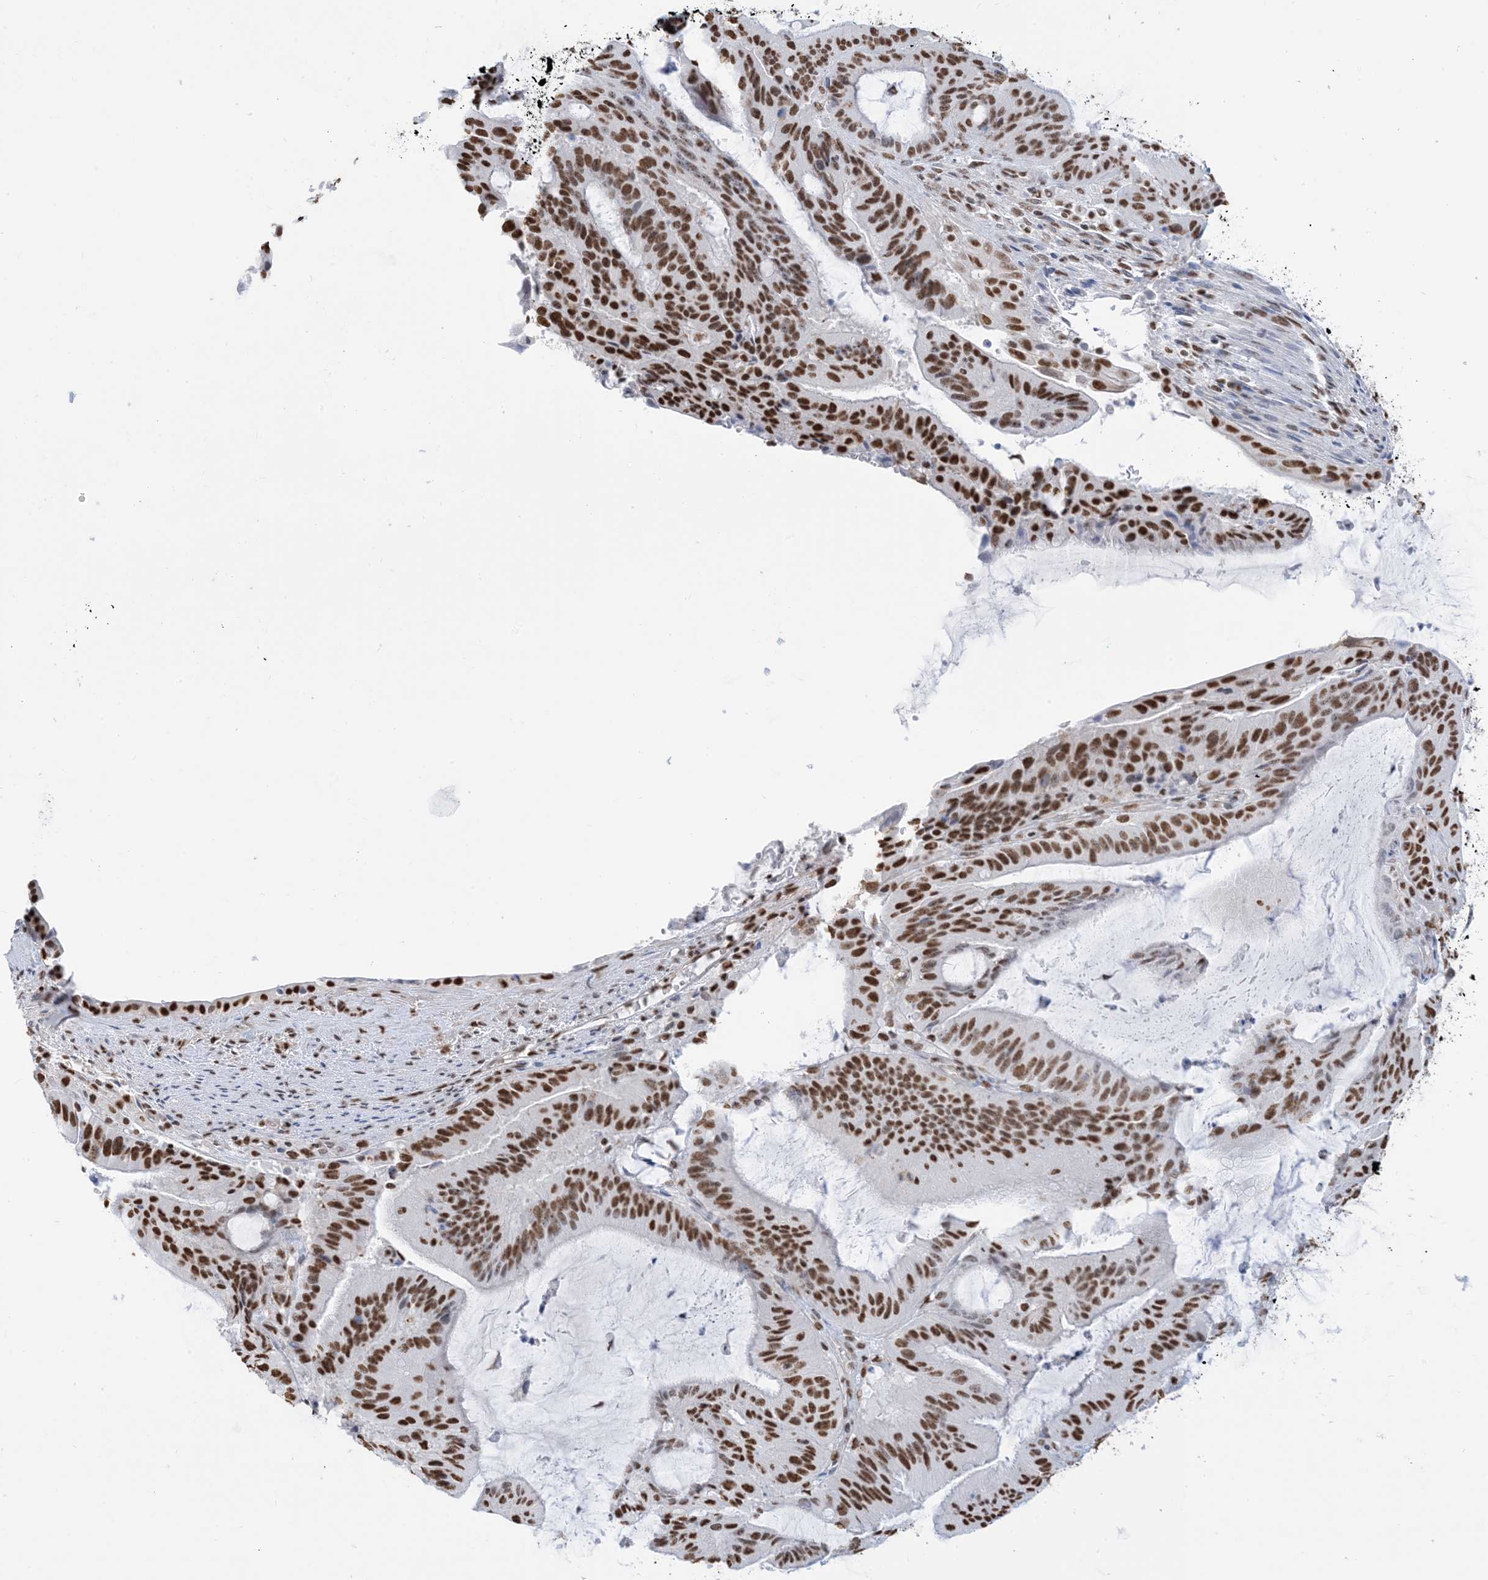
{"staining": {"intensity": "strong", "quantity": ">75%", "location": "nuclear"}, "tissue": "liver cancer", "cell_type": "Tumor cells", "image_type": "cancer", "snomed": [{"axis": "morphology", "description": "Normal tissue, NOS"}, {"axis": "morphology", "description": "Cholangiocarcinoma"}, {"axis": "topography", "description": "Liver"}, {"axis": "topography", "description": "Peripheral nerve tissue"}], "caption": "The immunohistochemical stain shows strong nuclear expression in tumor cells of cholangiocarcinoma (liver) tissue.", "gene": "ZNF792", "patient": {"sex": "female", "age": 73}}